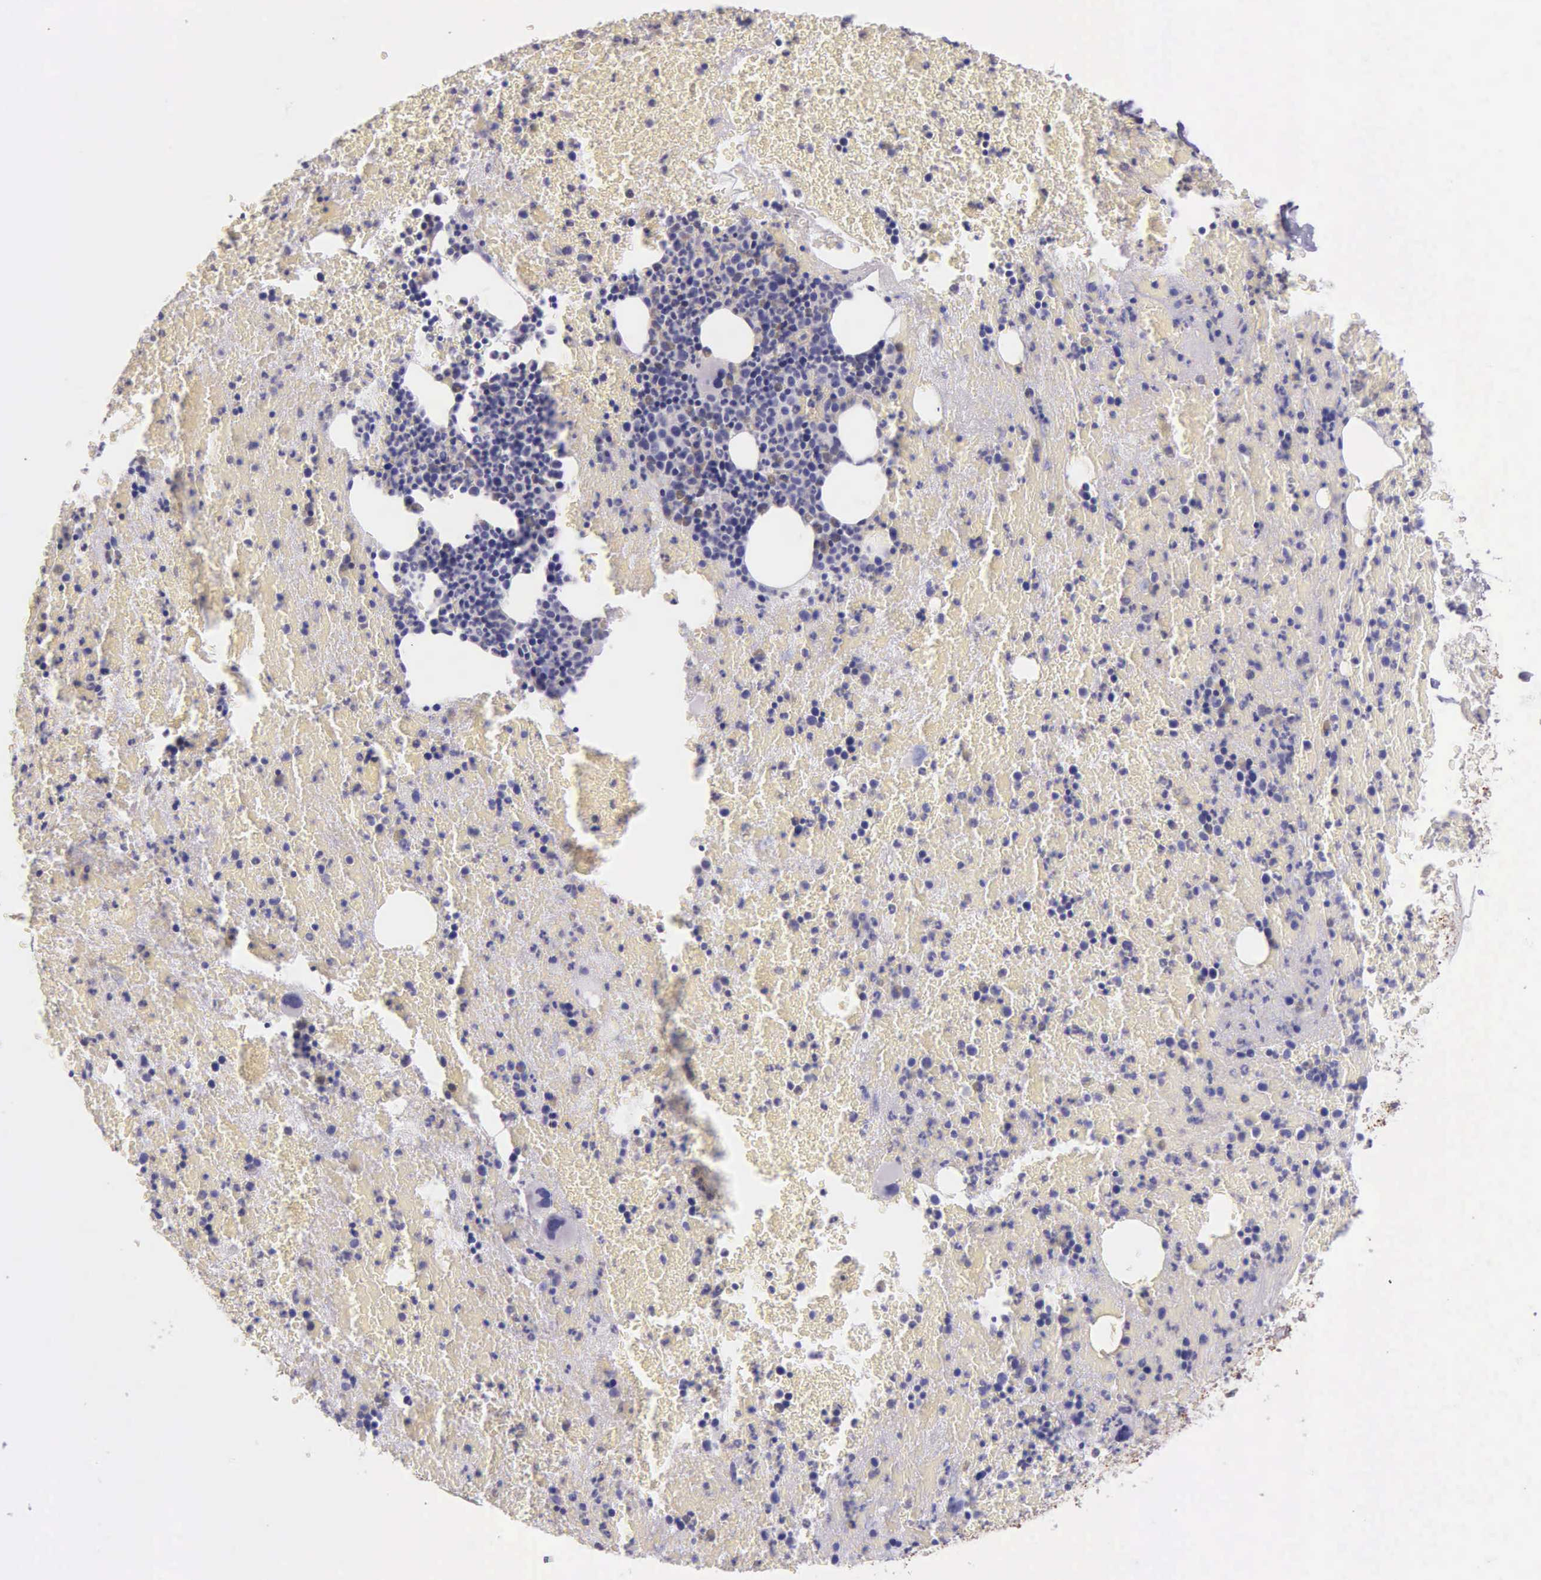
{"staining": {"intensity": "weak", "quantity": "<25%", "location": "cytoplasmic/membranous"}, "tissue": "bone marrow", "cell_type": "Hematopoietic cells", "image_type": "normal", "snomed": [{"axis": "morphology", "description": "Normal tissue, NOS"}, {"axis": "topography", "description": "Bone marrow"}], "caption": "This is an IHC image of normal human bone marrow. There is no positivity in hematopoietic cells.", "gene": "THSD7A", "patient": {"sex": "female", "age": 53}}